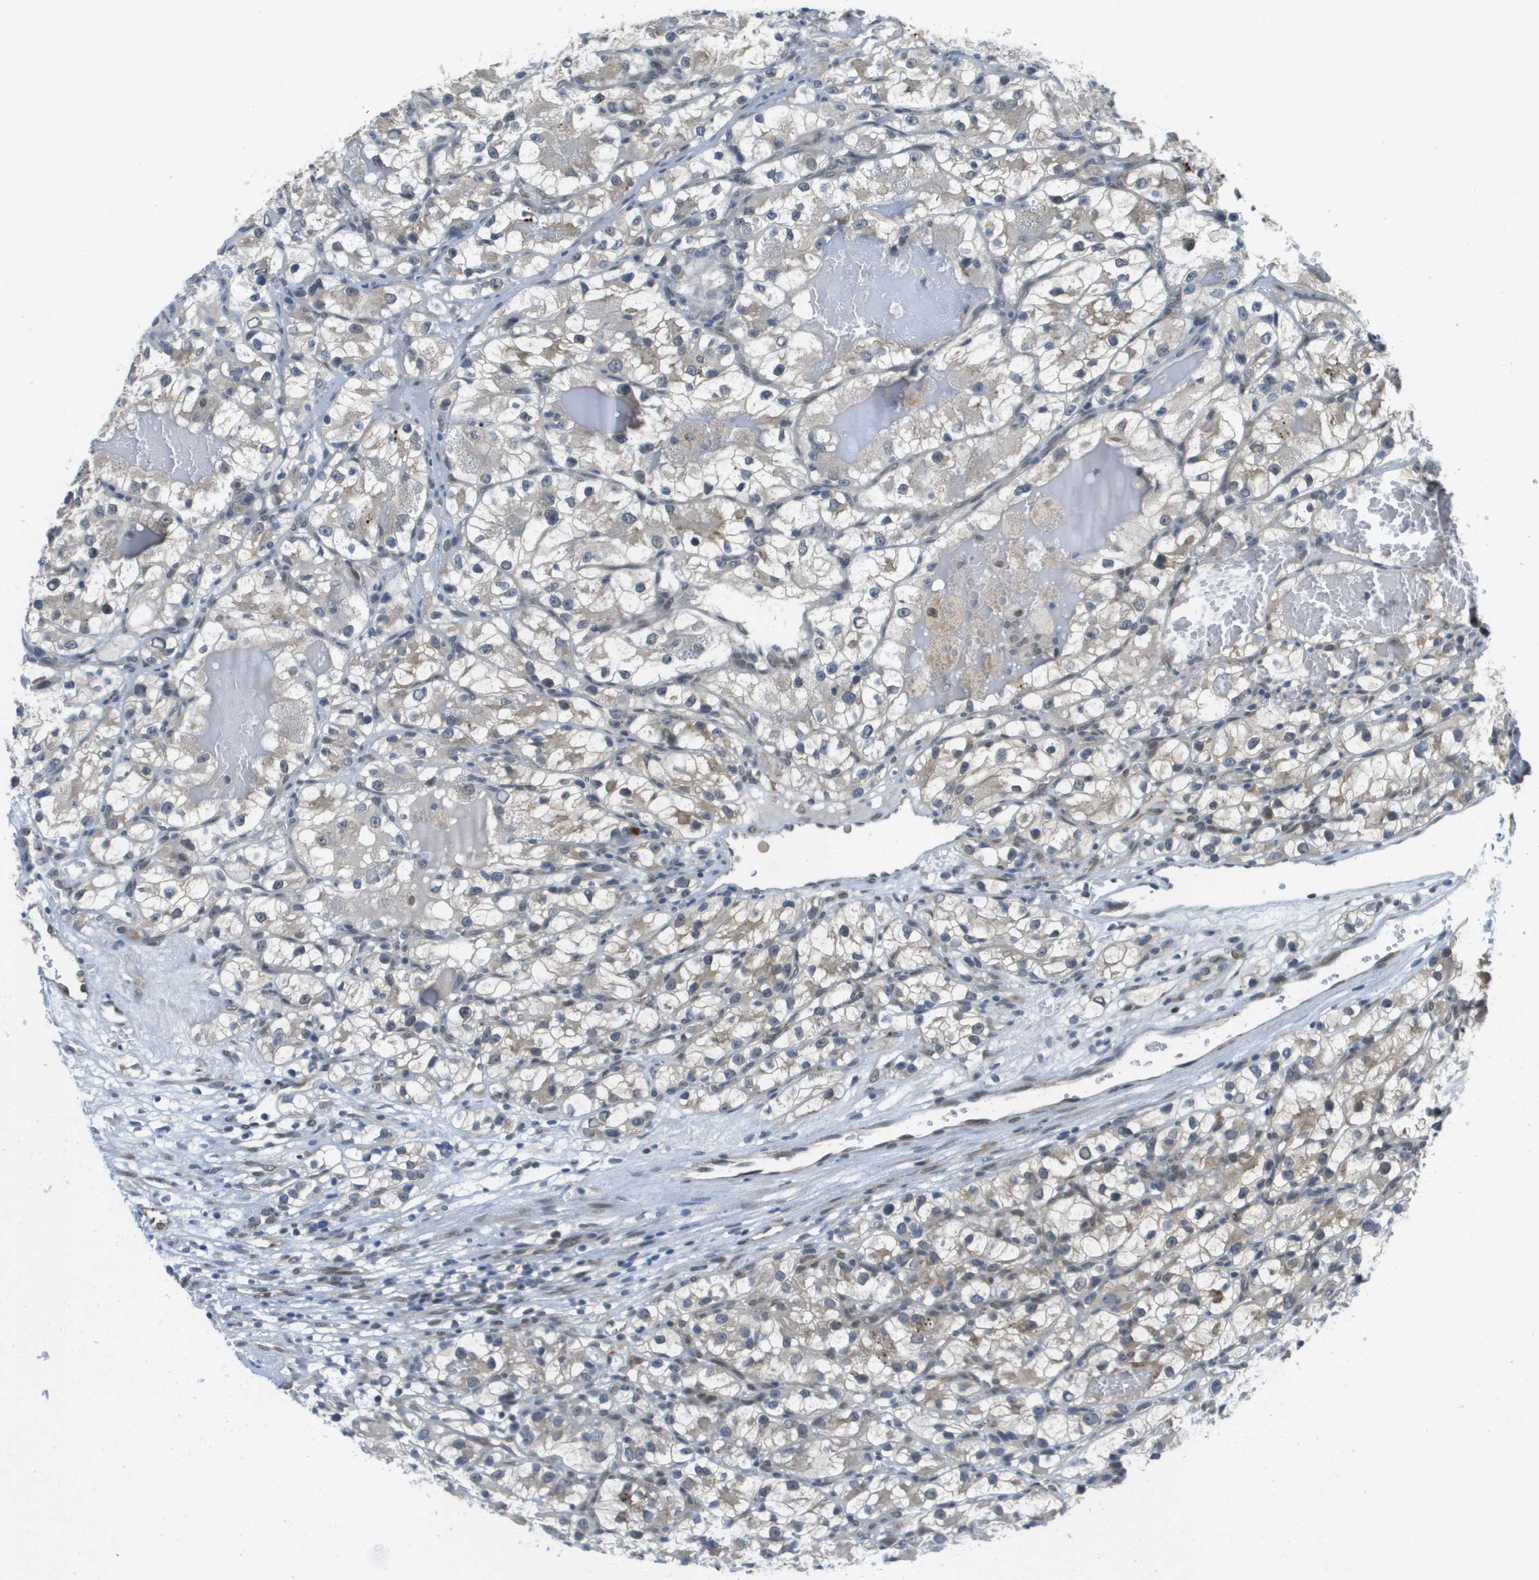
{"staining": {"intensity": "weak", "quantity": "<25%", "location": "cytoplasmic/membranous,nuclear"}, "tissue": "renal cancer", "cell_type": "Tumor cells", "image_type": "cancer", "snomed": [{"axis": "morphology", "description": "Adenocarcinoma, NOS"}, {"axis": "topography", "description": "Kidney"}], "caption": "Tumor cells show no significant protein positivity in renal adenocarcinoma. (Immunohistochemistry, brightfield microscopy, high magnification).", "gene": "ARID1B", "patient": {"sex": "female", "age": 57}}